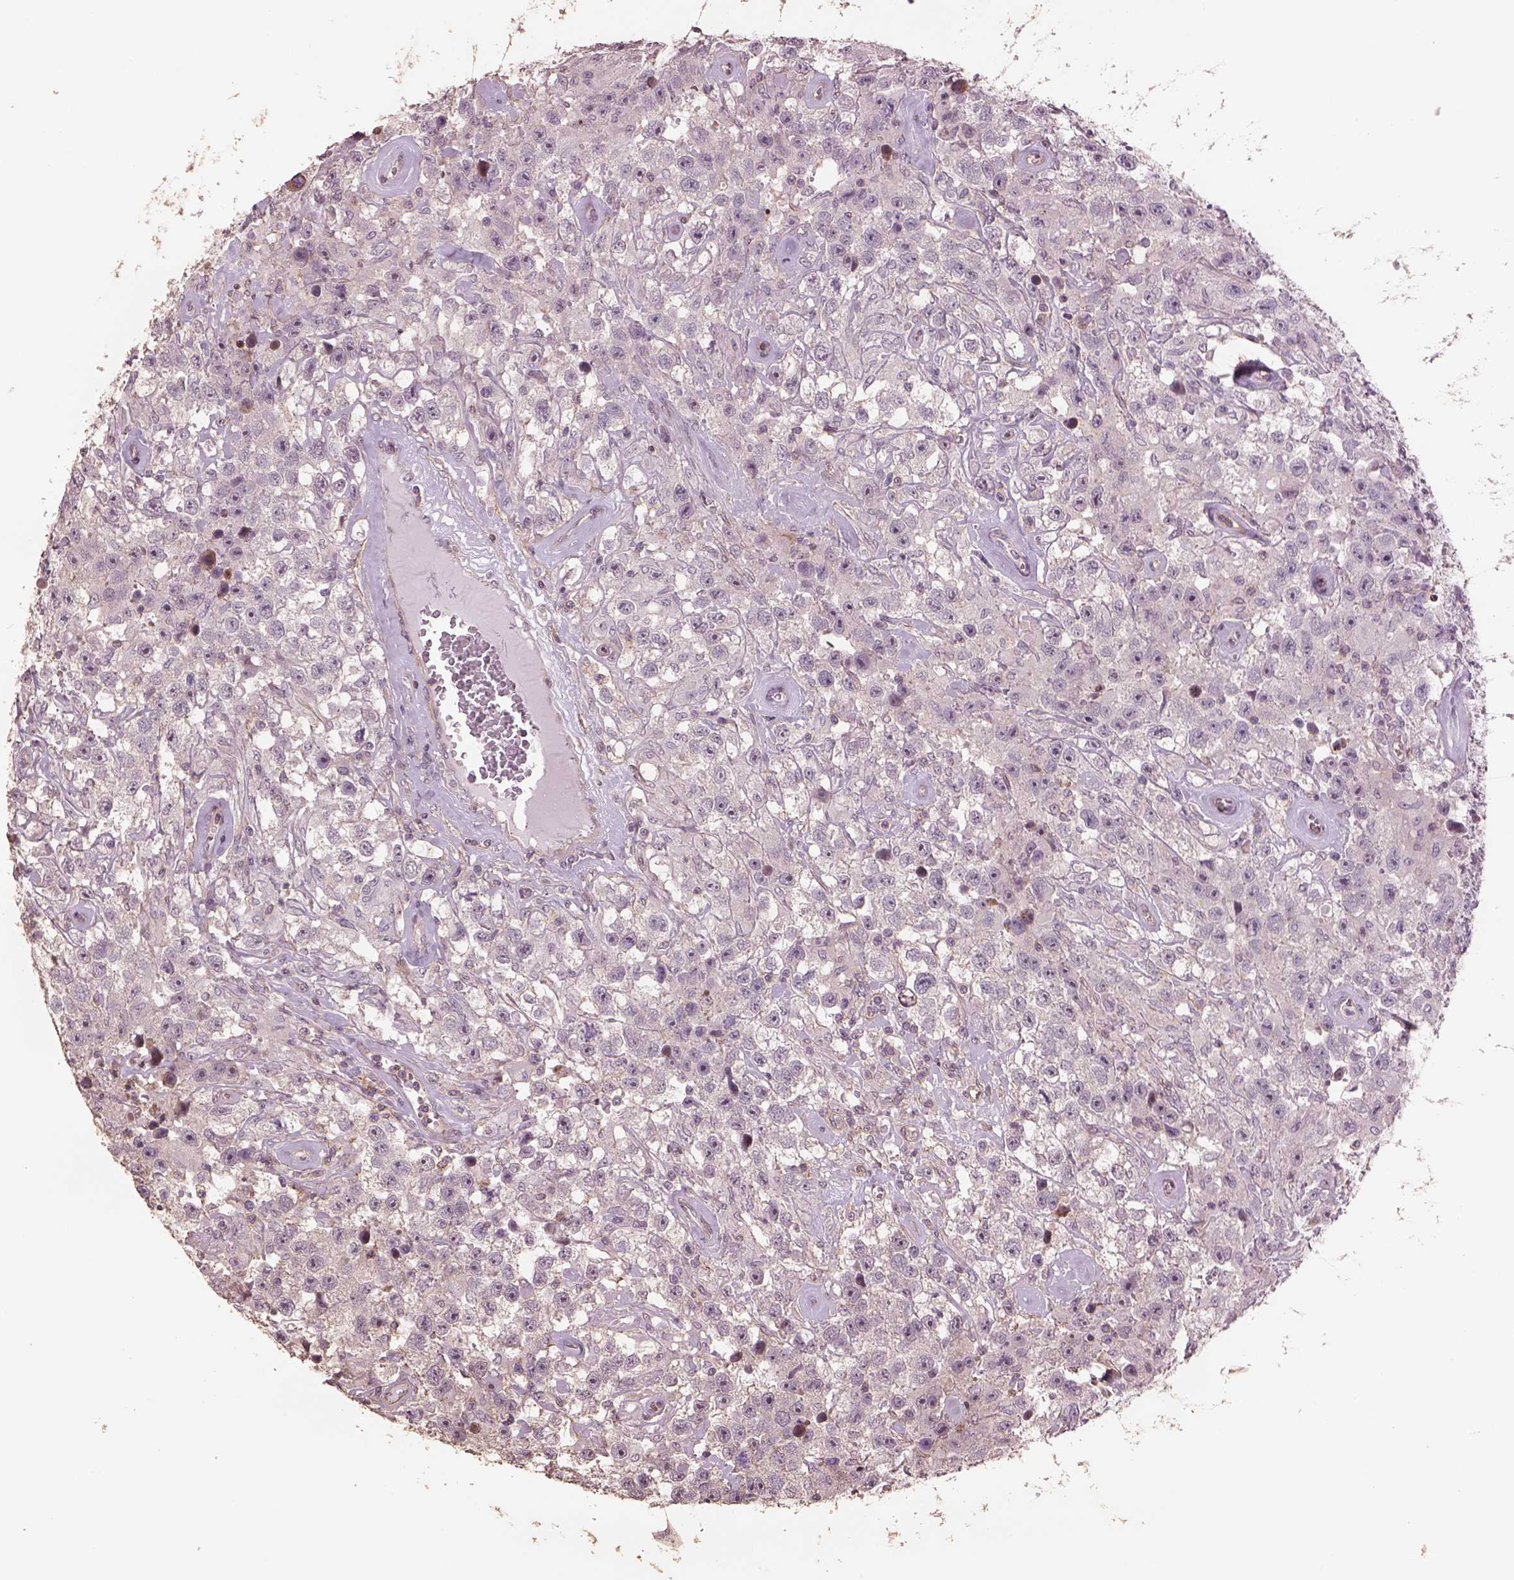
{"staining": {"intensity": "negative", "quantity": "none", "location": "none"}, "tissue": "testis cancer", "cell_type": "Tumor cells", "image_type": "cancer", "snomed": [{"axis": "morphology", "description": "Seminoma, NOS"}, {"axis": "topography", "description": "Testis"}], "caption": "Testis cancer was stained to show a protein in brown. There is no significant staining in tumor cells.", "gene": "LIN7A", "patient": {"sex": "male", "age": 43}}